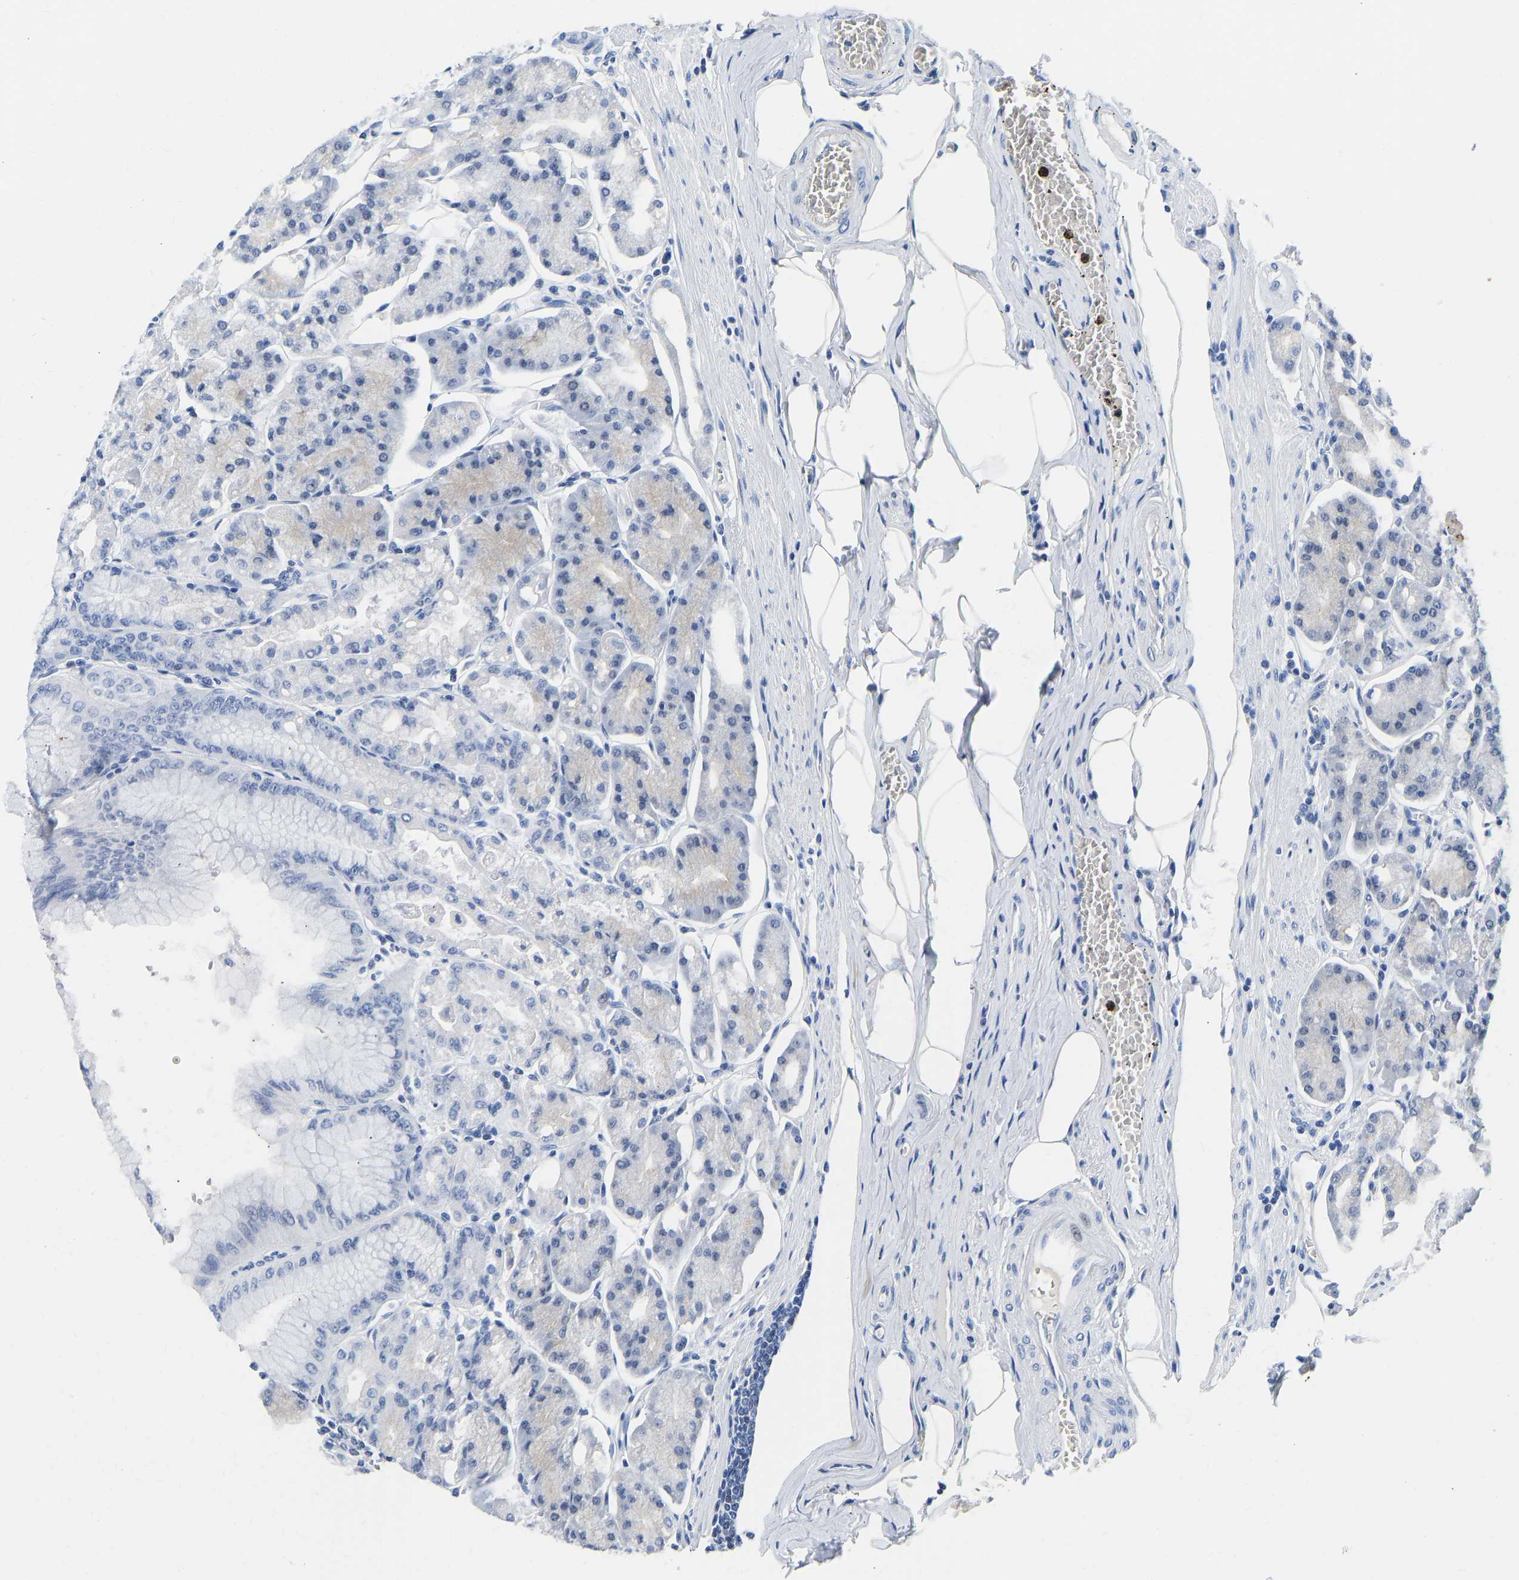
{"staining": {"intensity": "moderate", "quantity": "<25%", "location": "nuclear"}, "tissue": "stomach", "cell_type": "Glandular cells", "image_type": "normal", "snomed": [{"axis": "morphology", "description": "Normal tissue, NOS"}, {"axis": "topography", "description": "Stomach, lower"}], "caption": "The immunohistochemical stain highlights moderate nuclear staining in glandular cells of normal stomach. (Brightfield microscopy of DAB IHC at high magnification).", "gene": "TCF7", "patient": {"sex": "male", "age": 71}}